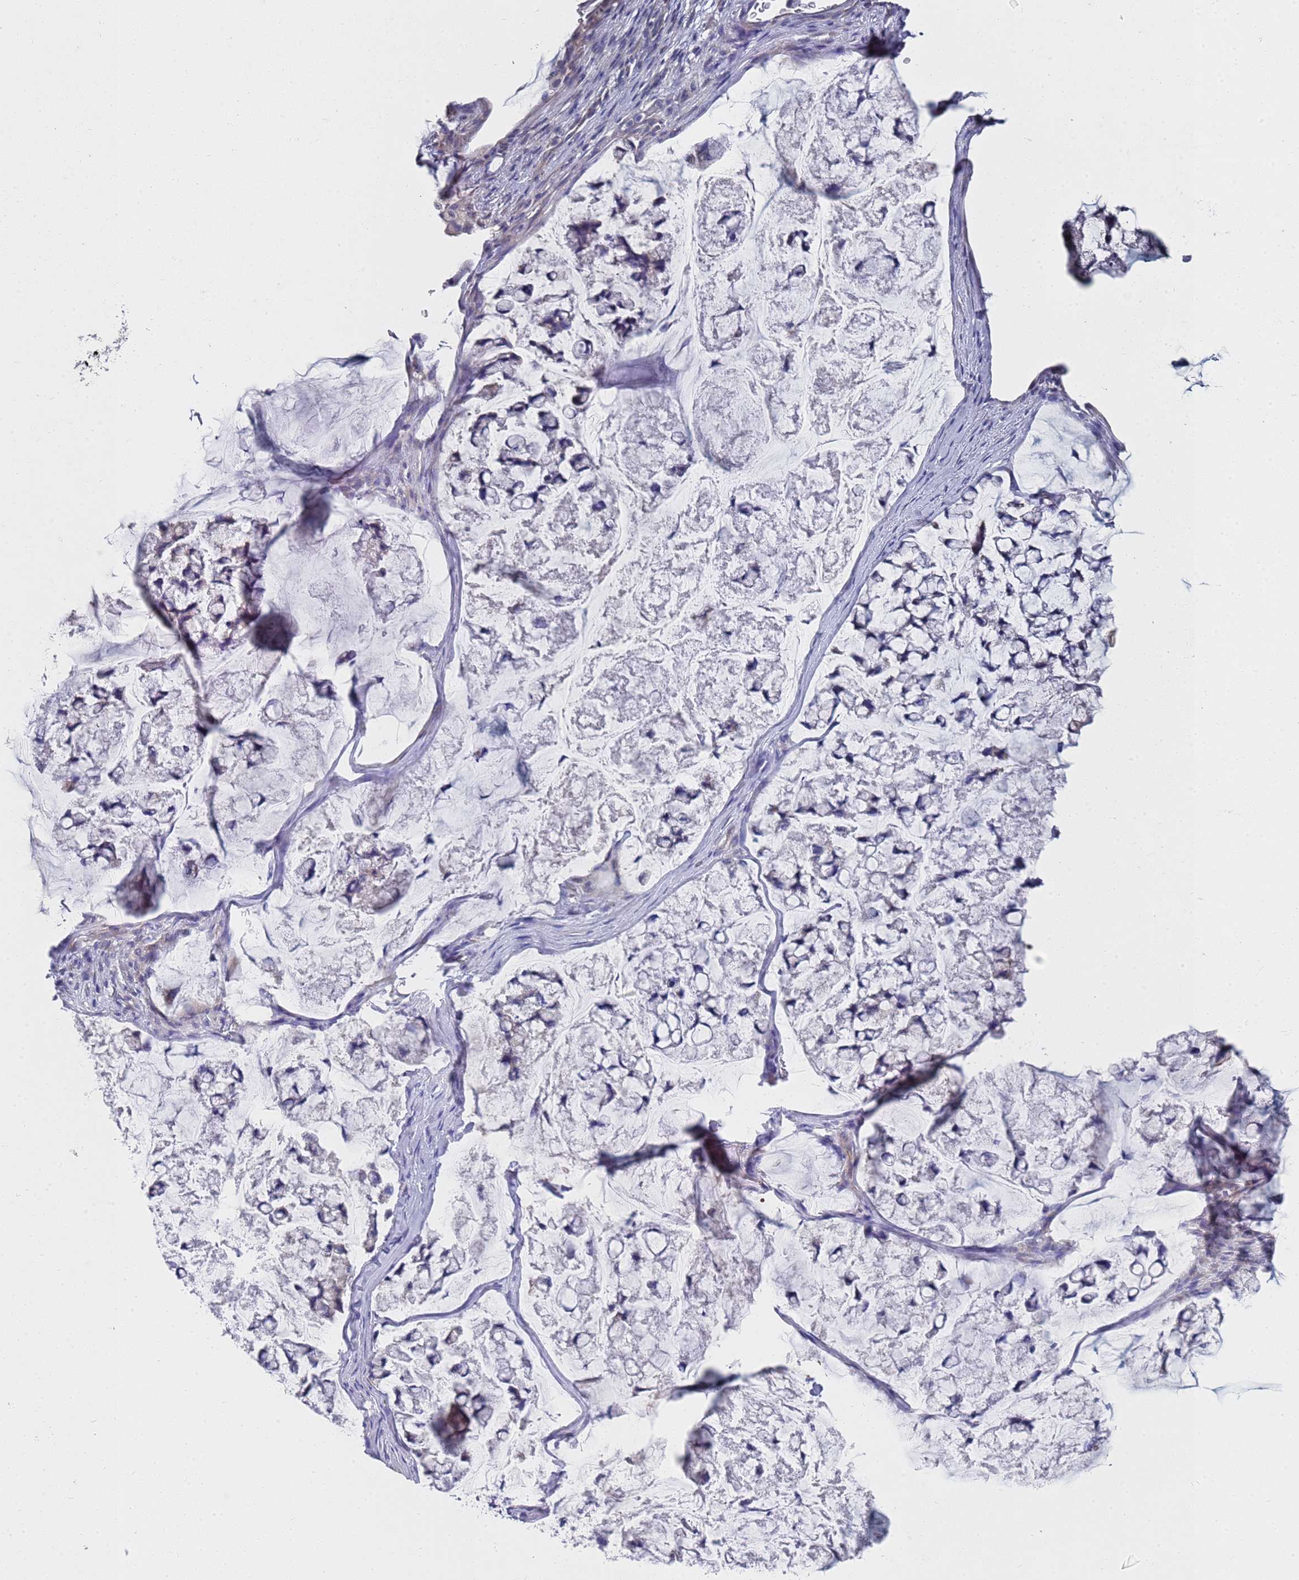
{"staining": {"intensity": "moderate", "quantity": "25%-75%", "location": "cytoplasmic/membranous"}, "tissue": "stomach cancer", "cell_type": "Tumor cells", "image_type": "cancer", "snomed": [{"axis": "morphology", "description": "Adenocarcinoma, NOS"}, {"axis": "topography", "description": "Stomach, lower"}], "caption": "Human stomach cancer stained for a protein (brown) reveals moderate cytoplasmic/membranous positive positivity in approximately 25%-75% of tumor cells.", "gene": "NPEPPS", "patient": {"sex": "male", "age": 67}}